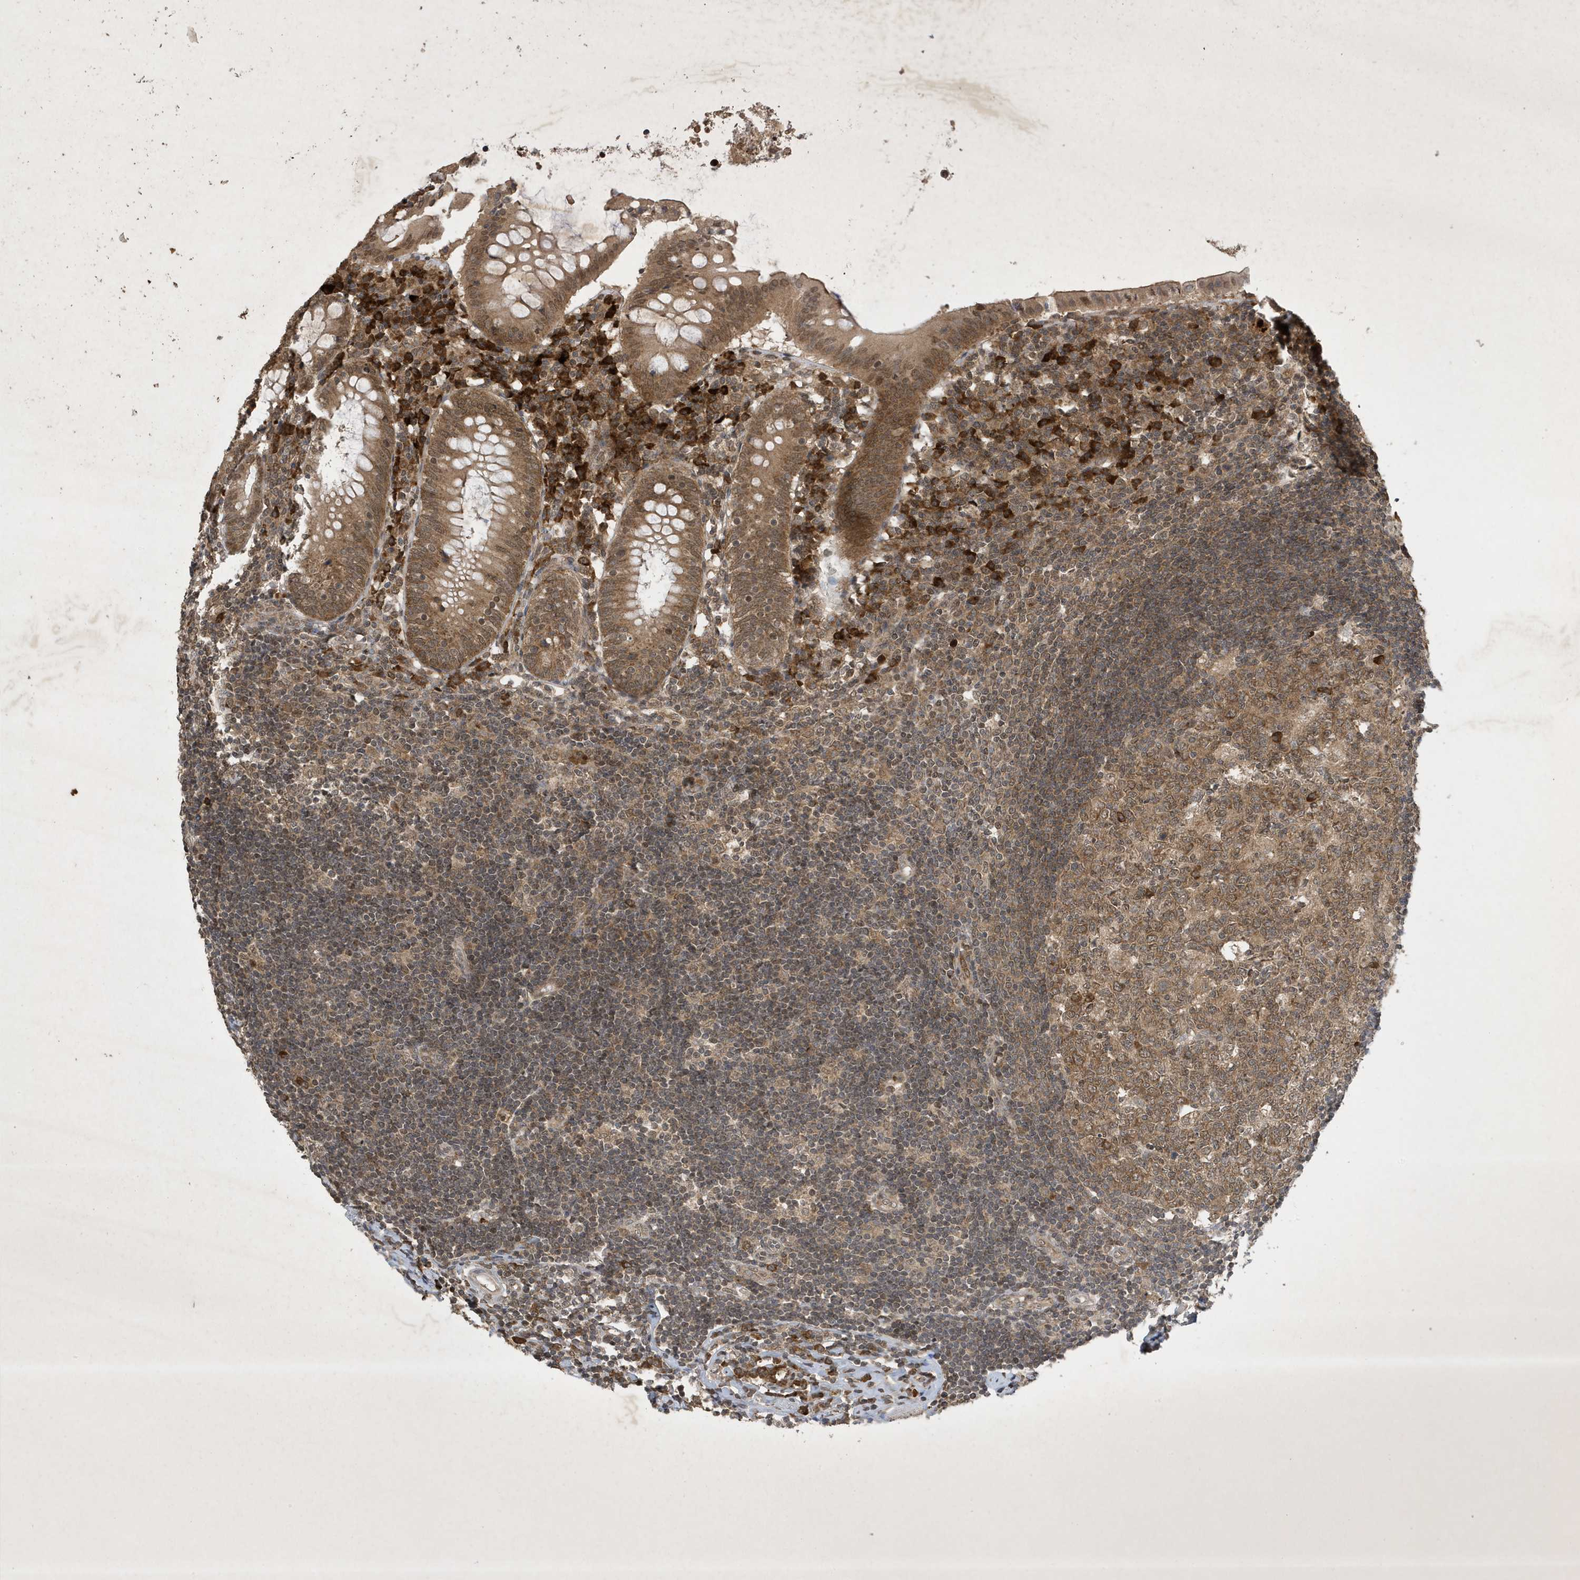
{"staining": {"intensity": "moderate", "quantity": ">75%", "location": "cytoplasmic/membranous,nuclear"}, "tissue": "appendix", "cell_type": "Glandular cells", "image_type": "normal", "snomed": [{"axis": "morphology", "description": "Normal tissue, NOS"}, {"axis": "topography", "description": "Appendix"}], "caption": "IHC (DAB) staining of normal appendix demonstrates moderate cytoplasmic/membranous,nuclear protein staining in about >75% of glandular cells.", "gene": "STX10", "patient": {"sex": "female", "age": 54}}